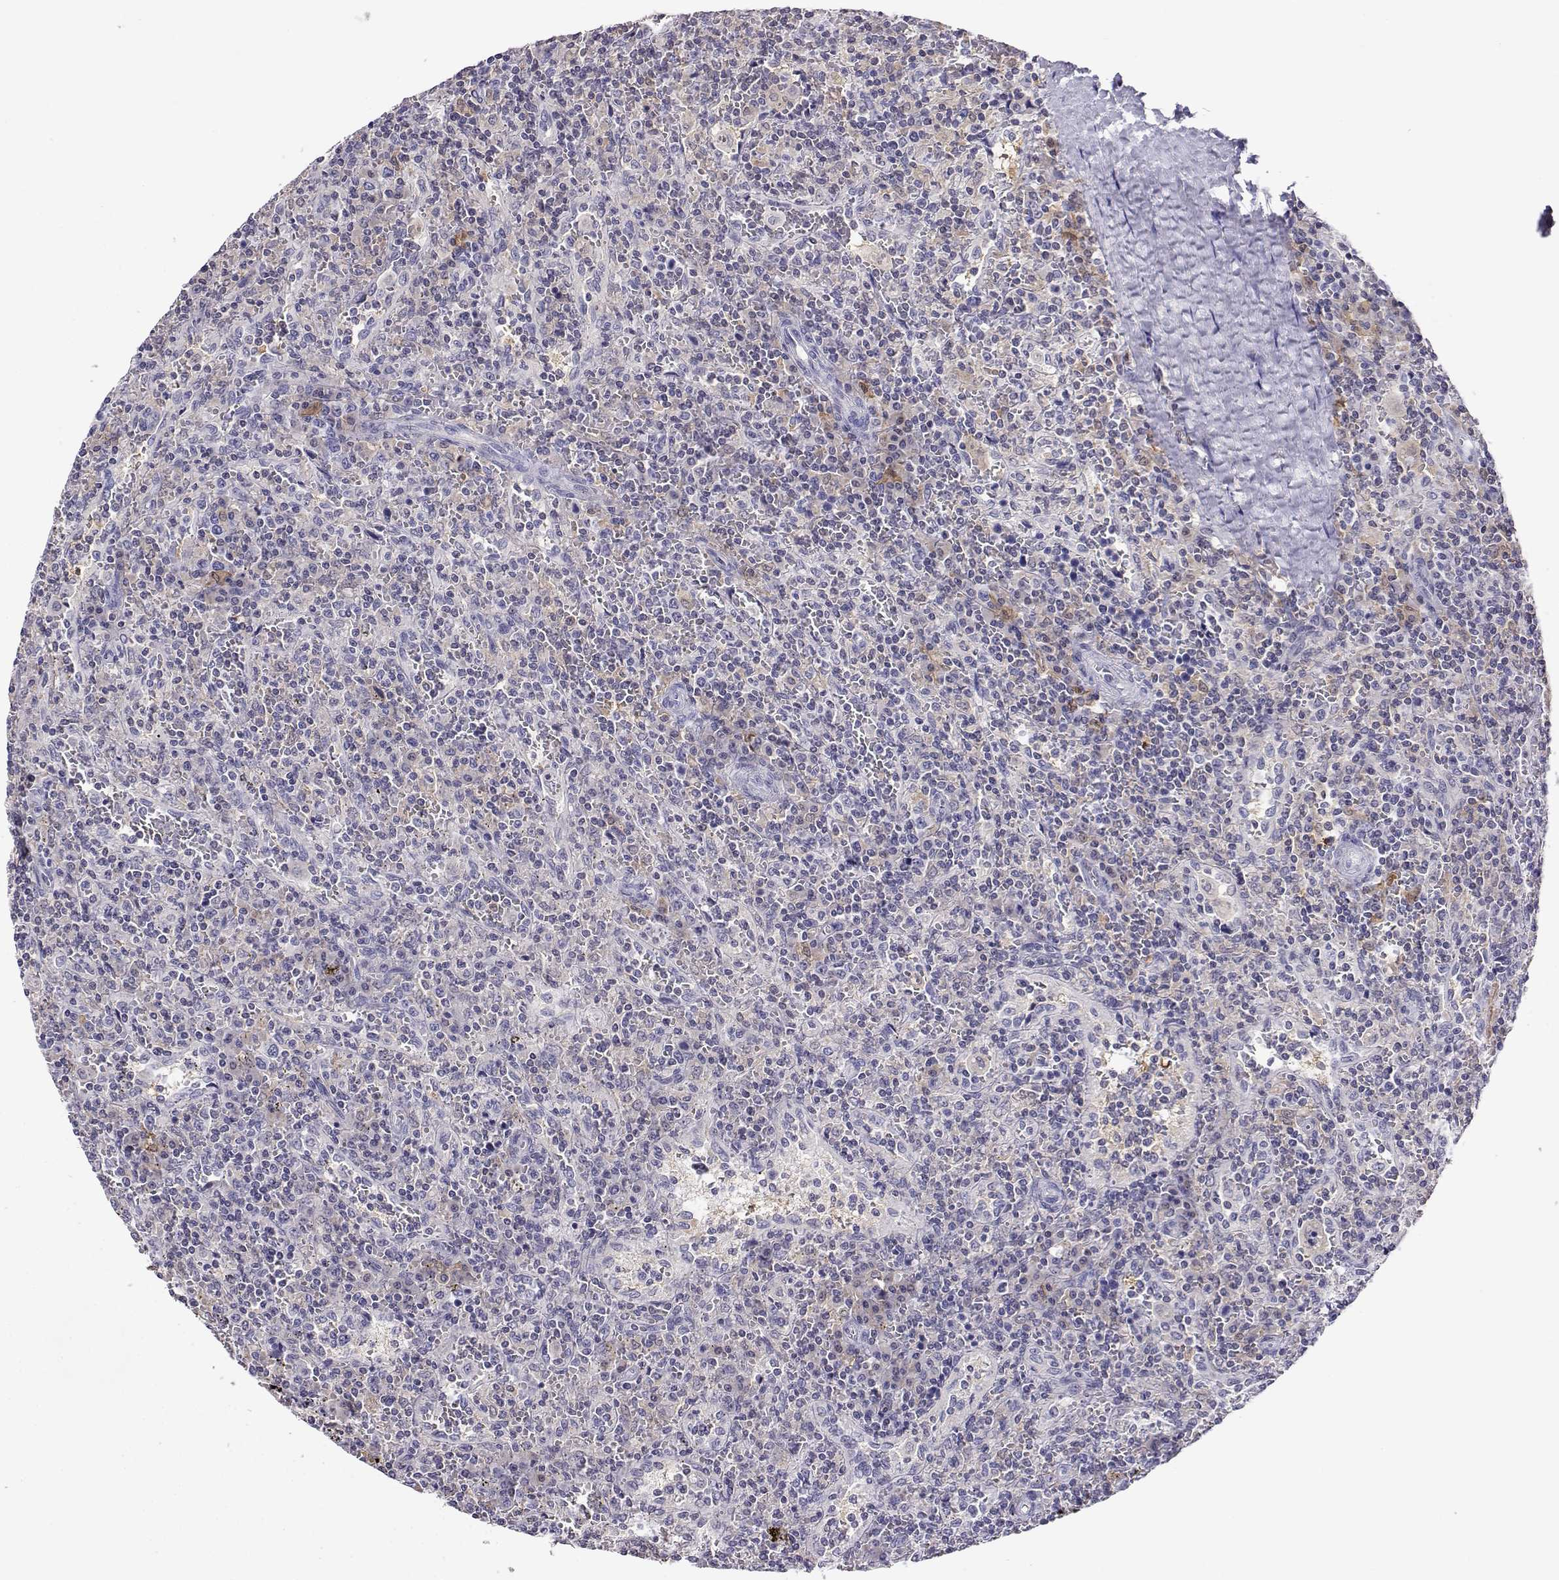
{"staining": {"intensity": "negative", "quantity": "none", "location": "none"}, "tissue": "lymphoma", "cell_type": "Tumor cells", "image_type": "cancer", "snomed": [{"axis": "morphology", "description": "Malignant lymphoma, non-Hodgkin's type, Low grade"}, {"axis": "topography", "description": "Spleen"}], "caption": "Low-grade malignant lymphoma, non-Hodgkin's type was stained to show a protein in brown. There is no significant staining in tumor cells.", "gene": "AKR1B1", "patient": {"sex": "male", "age": 62}}